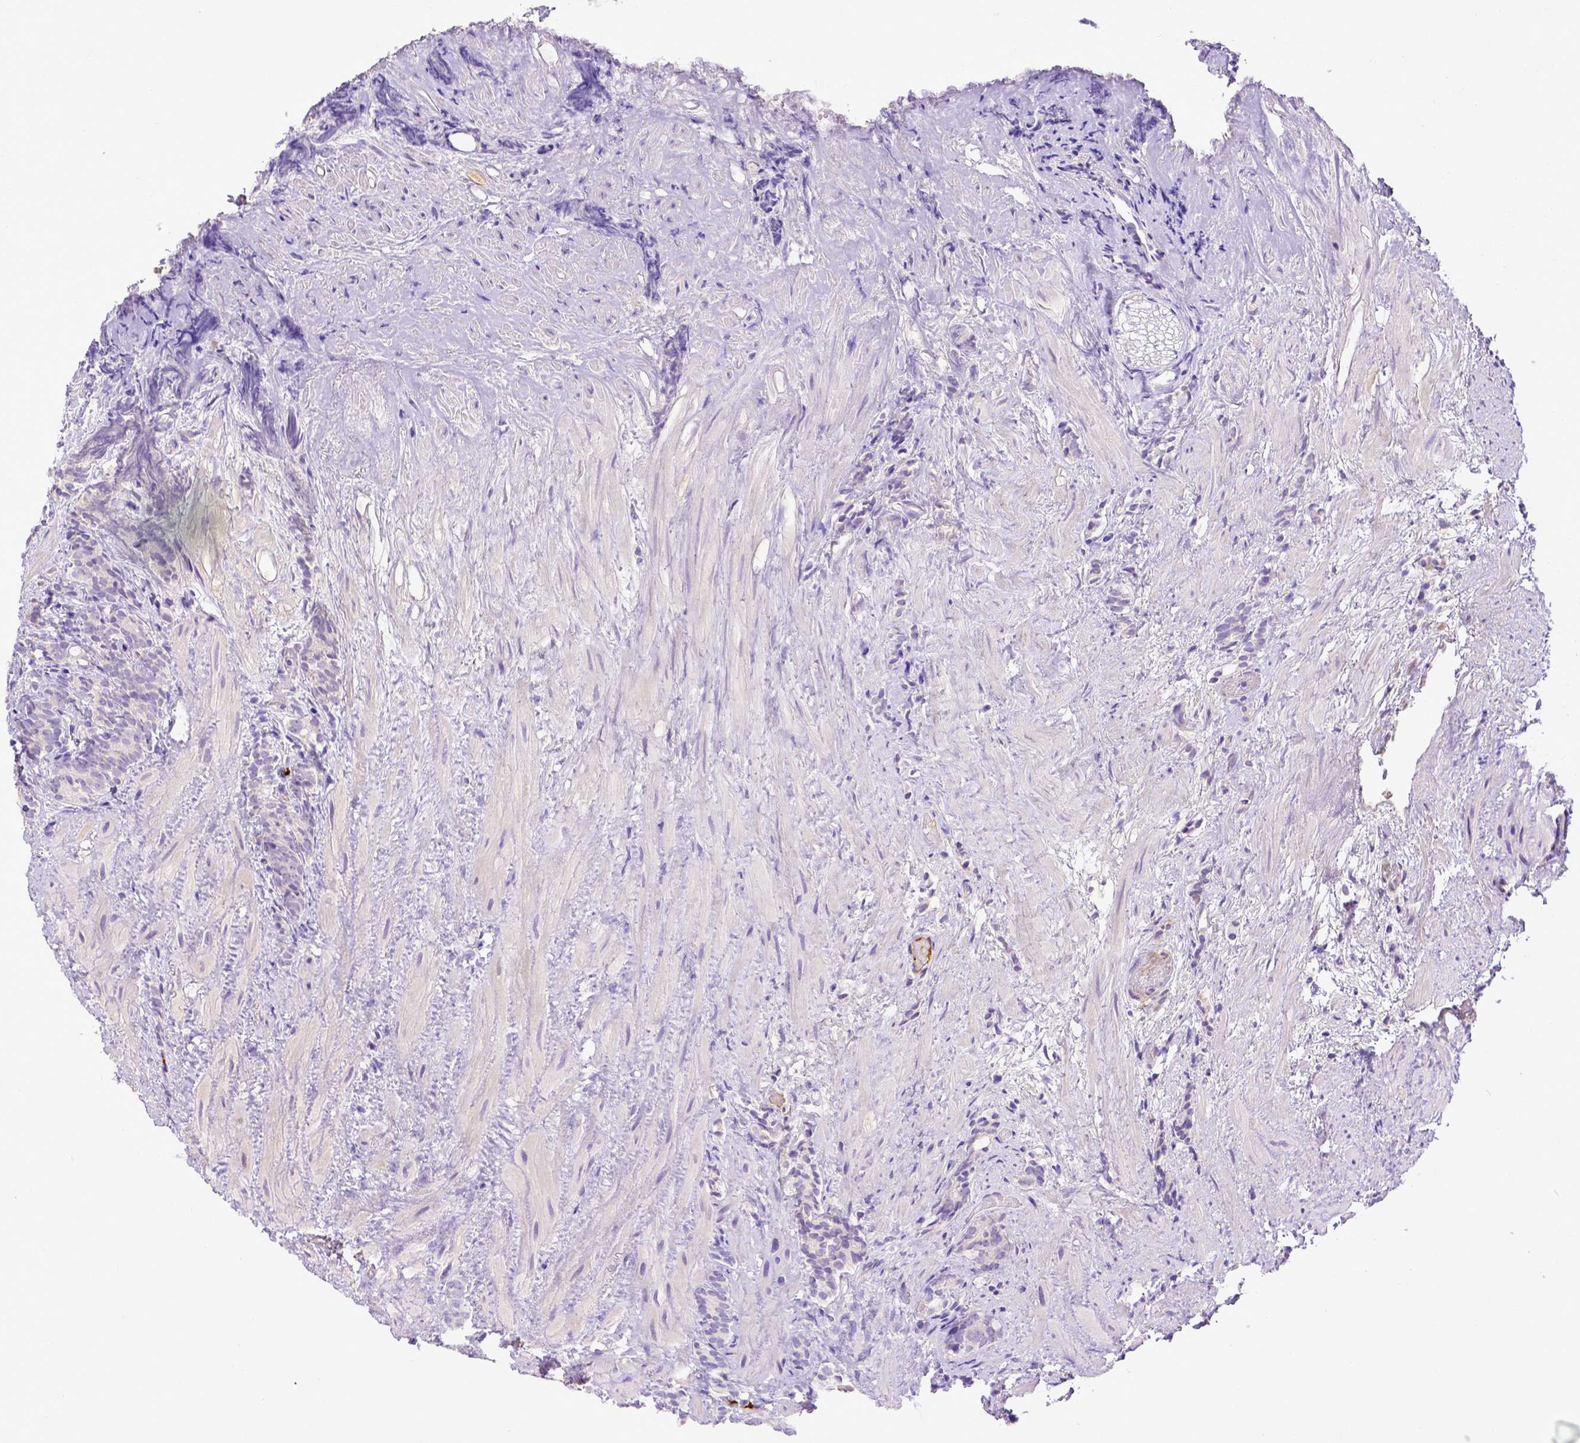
{"staining": {"intensity": "negative", "quantity": "none", "location": "none"}, "tissue": "prostate cancer", "cell_type": "Tumor cells", "image_type": "cancer", "snomed": [{"axis": "morphology", "description": "Adenocarcinoma, High grade"}, {"axis": "topography", "description": "Prostate"}], "caption": "IHC image of neoplastic tissue: prostate cancer stained with DAB exhibits no significant protein expression in tumor cells.", "gene": "CFAP300", "patient": {"sex": "male", "age": 84}}